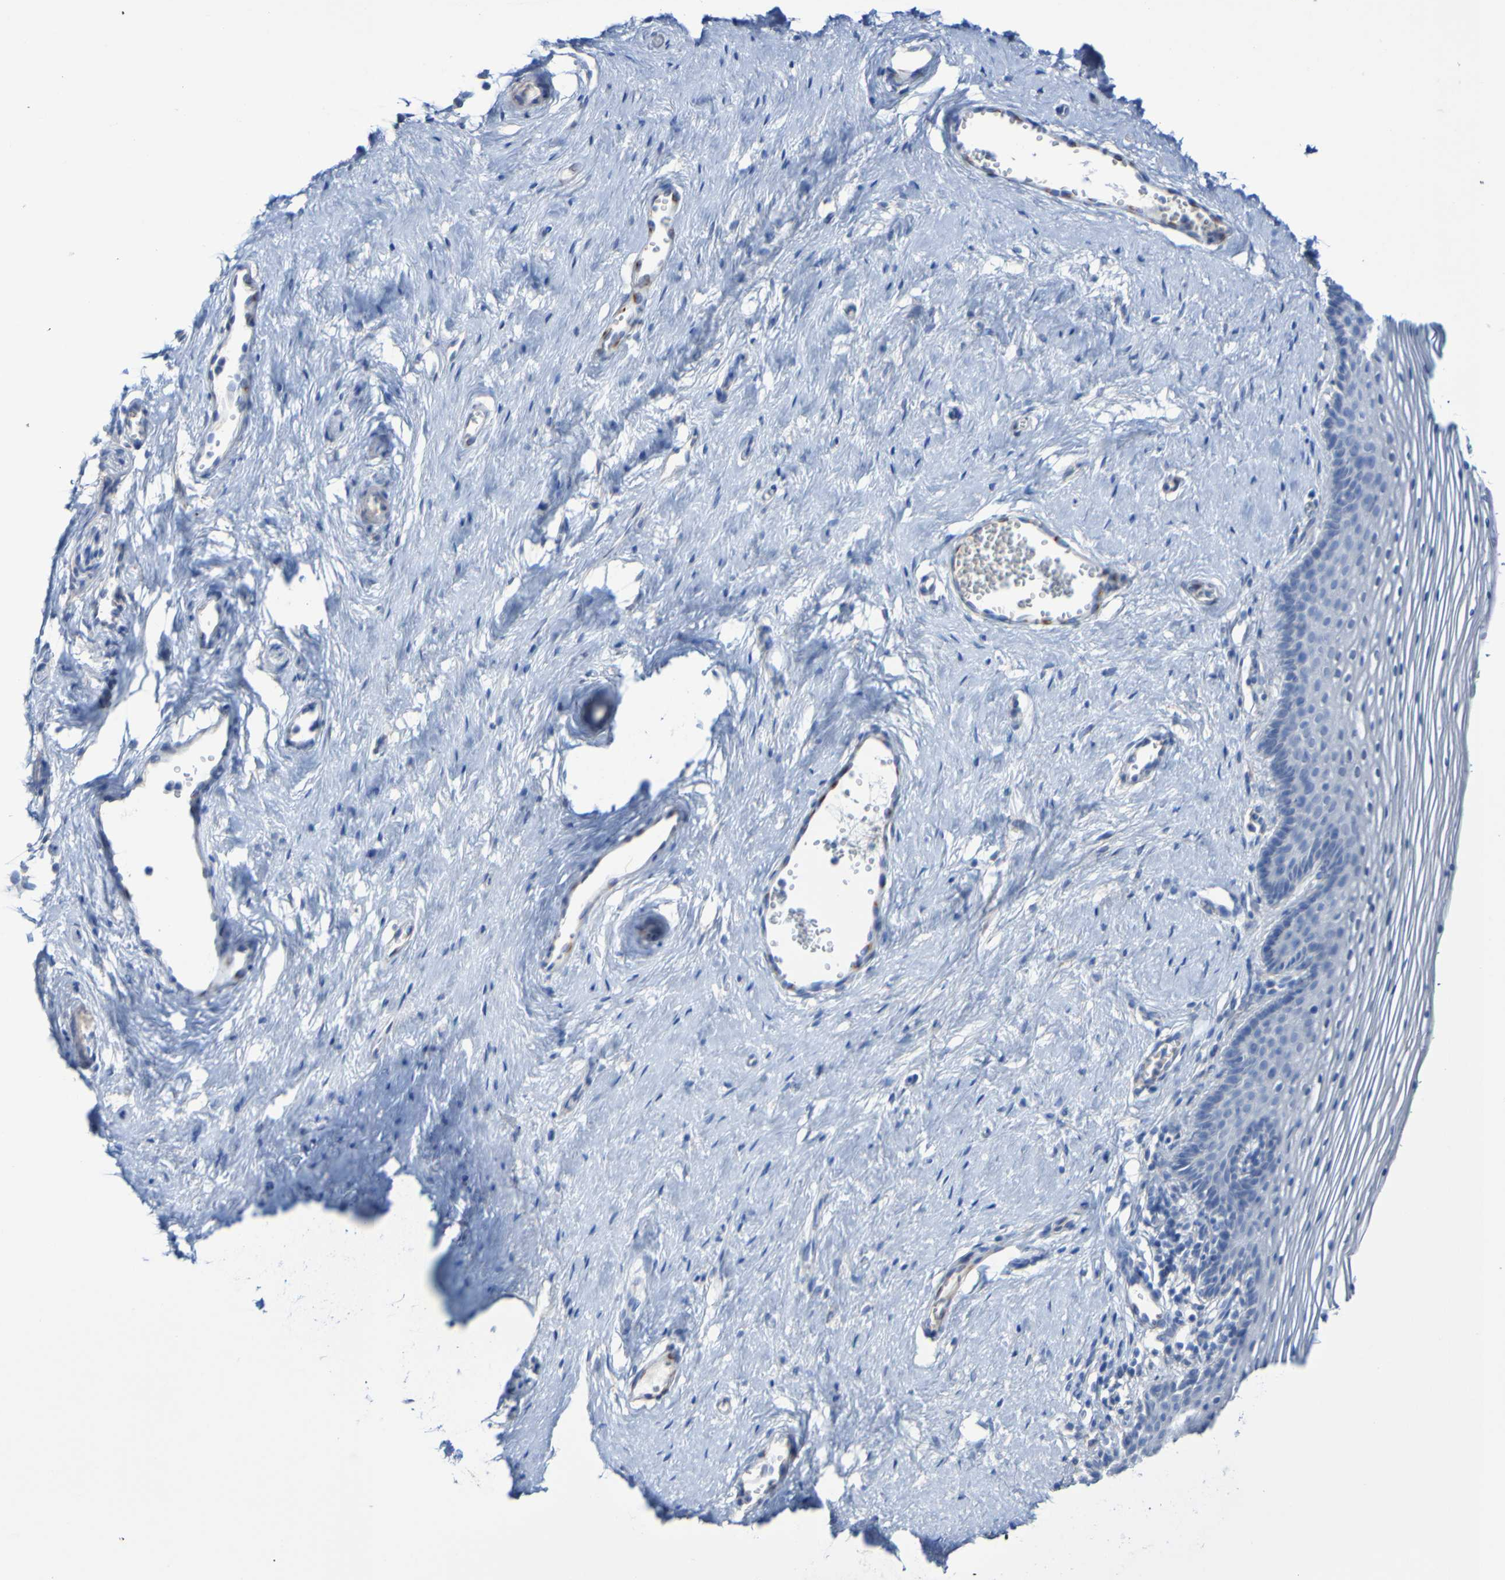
{"staining": {"intensity": "negative", "quantity": "none", "location": "none"}, "tissue": "vagina", "cell_type": "Squamous epithelial cells", "image_type": "normal", "snomed": [{"axis": "morphology", "description": "Normal tissue, NOS"}, {"axis": "topography", "description": "Vagina"}], "caption": "Squamous epithelial cells are negative for protein expression in benign human vagina. (Stains: DAB IHC with hematoxylin counter stain, Microscopy: brightfield microscopy at high magnification).", "gene": "SGCB", "patient": {"sex": "female", "age": 32}}